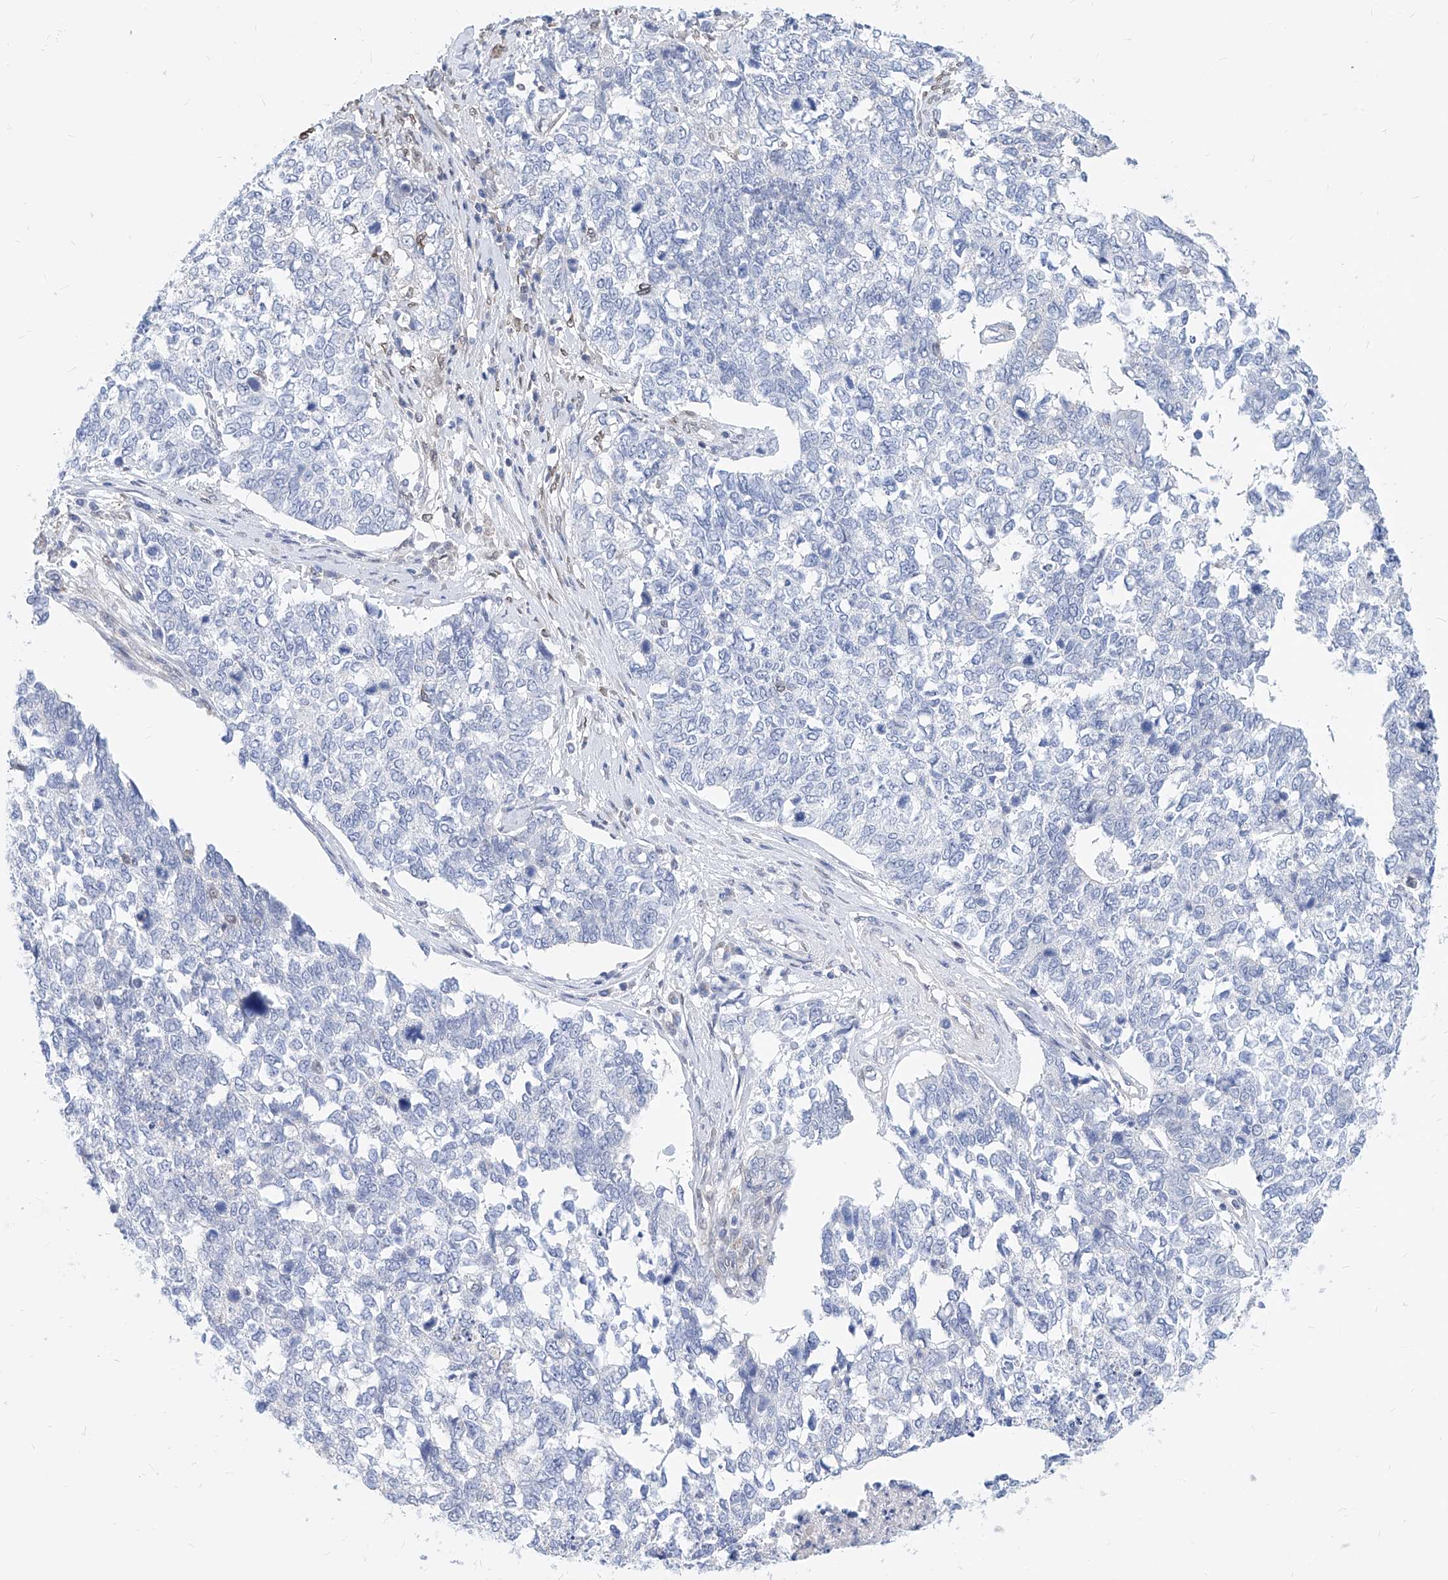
{"staining": {"intensity": "negative", "quantity": "none", "location": "none"}, "tissue": "cervical cancer", "cell_type": "Tumor cells", "image_type": "cancer", "snomed": [{"axis": "morphology", "description": "Squamous cell carcinoma, NOS"}, {"axis": "topography", "description": "Cervix"}], "caption": "IHC photomicrograph of human cervical squamous cell carcinoma stained for a protein (brown), which shows no staining in tumor cells.", "gene": "MX2", "patient": {"sex": "female", "age": 63}}